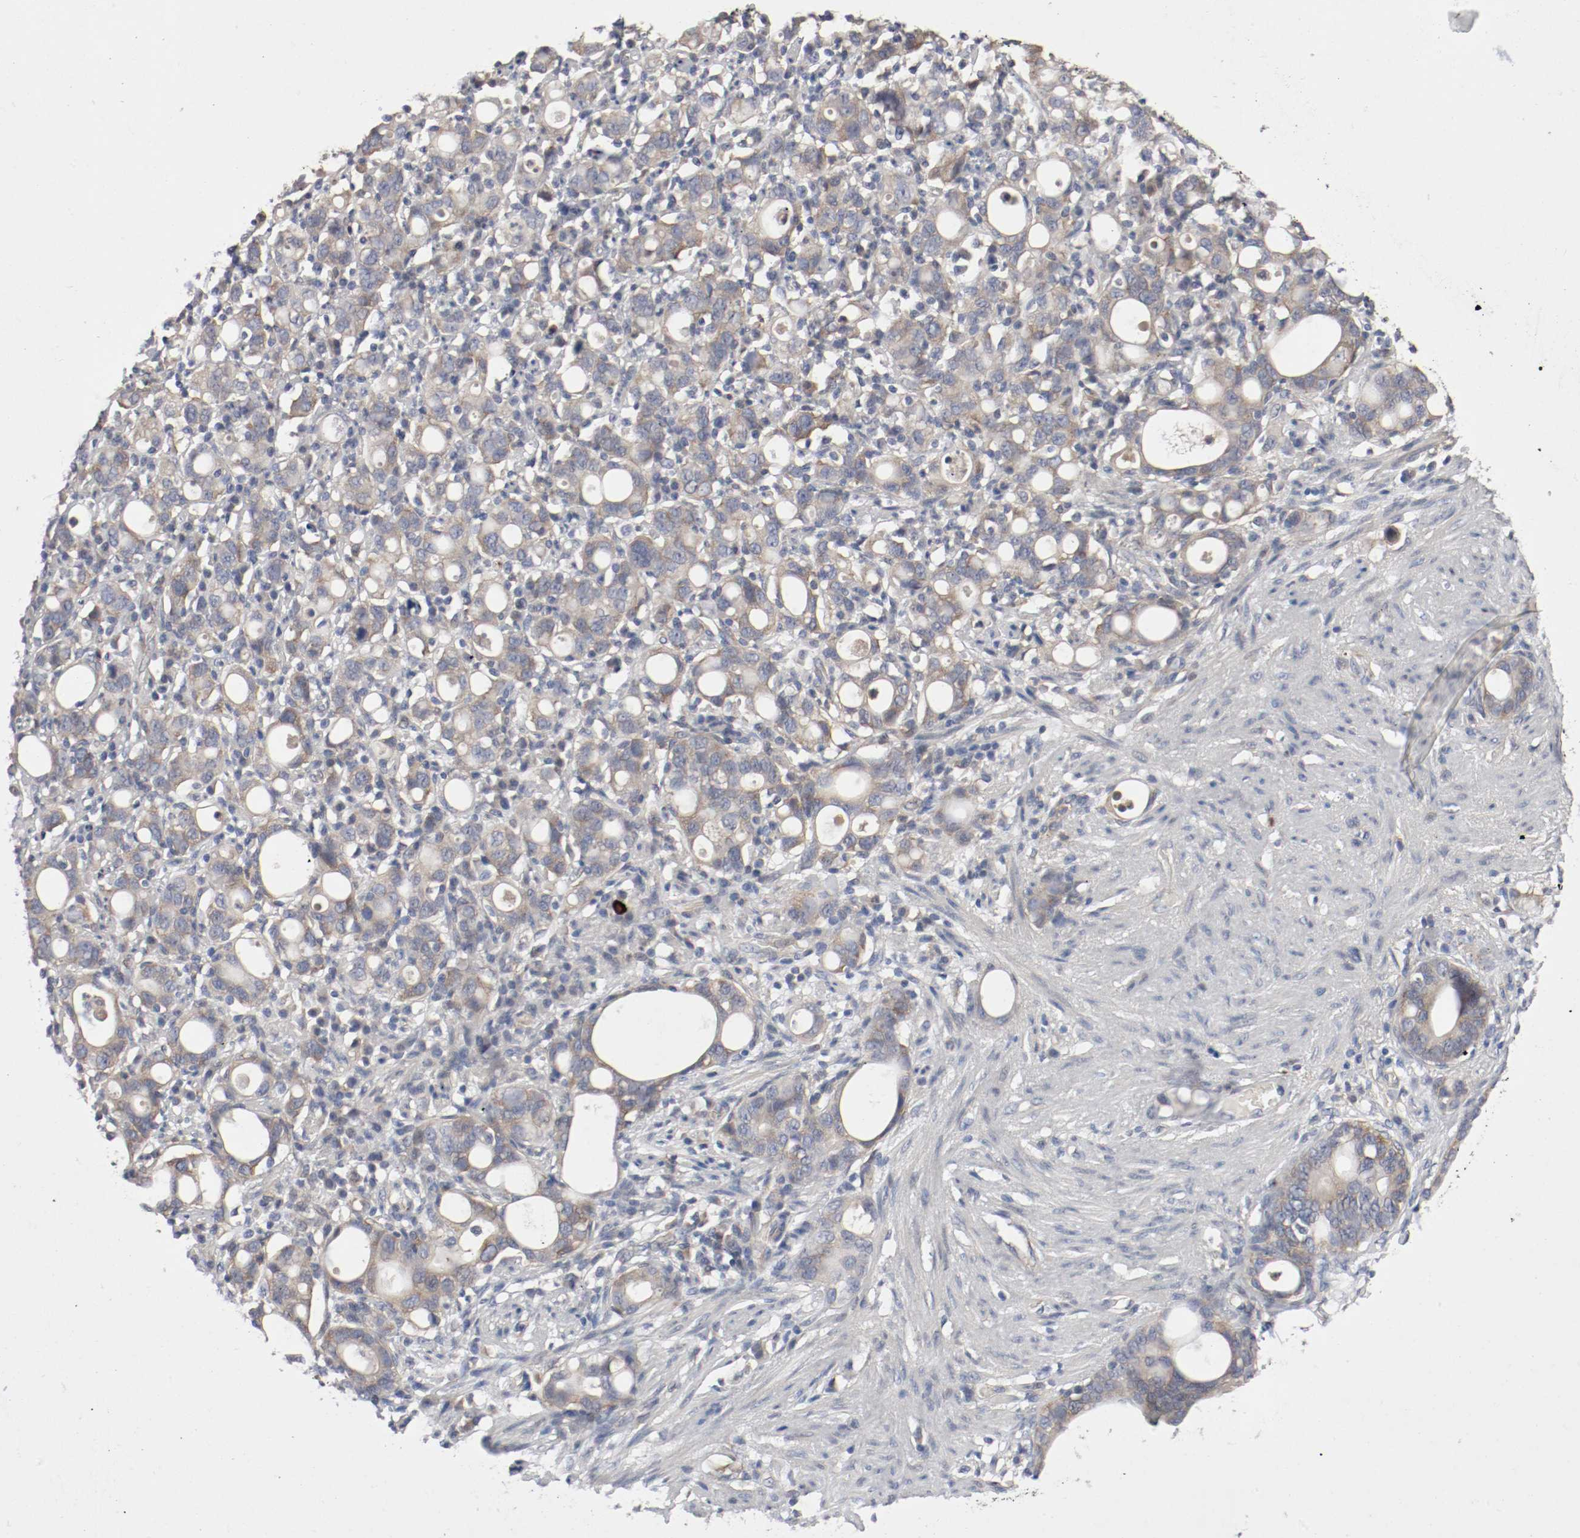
{"staining": {"intensity": "weak", "quantity": "25%-75%", "location": "cytoplasmic/membranous"}, "tissue": "stomach cancer", "cell_type": "Tumor cells", "image_type": "cancer", "snomed": [{"axis": "morphology", "description": "Adenocarcinoma, NOS"}, {"axis": "topography", "description": "Stomach"}], "caption": "Tumor cells show weak cytoplasmic/membranous expression in approximately 25%-75% of cells in stomach adenocarcinoma.", "gene": "REN", "patient": {"sex": "female", "age": 75}}